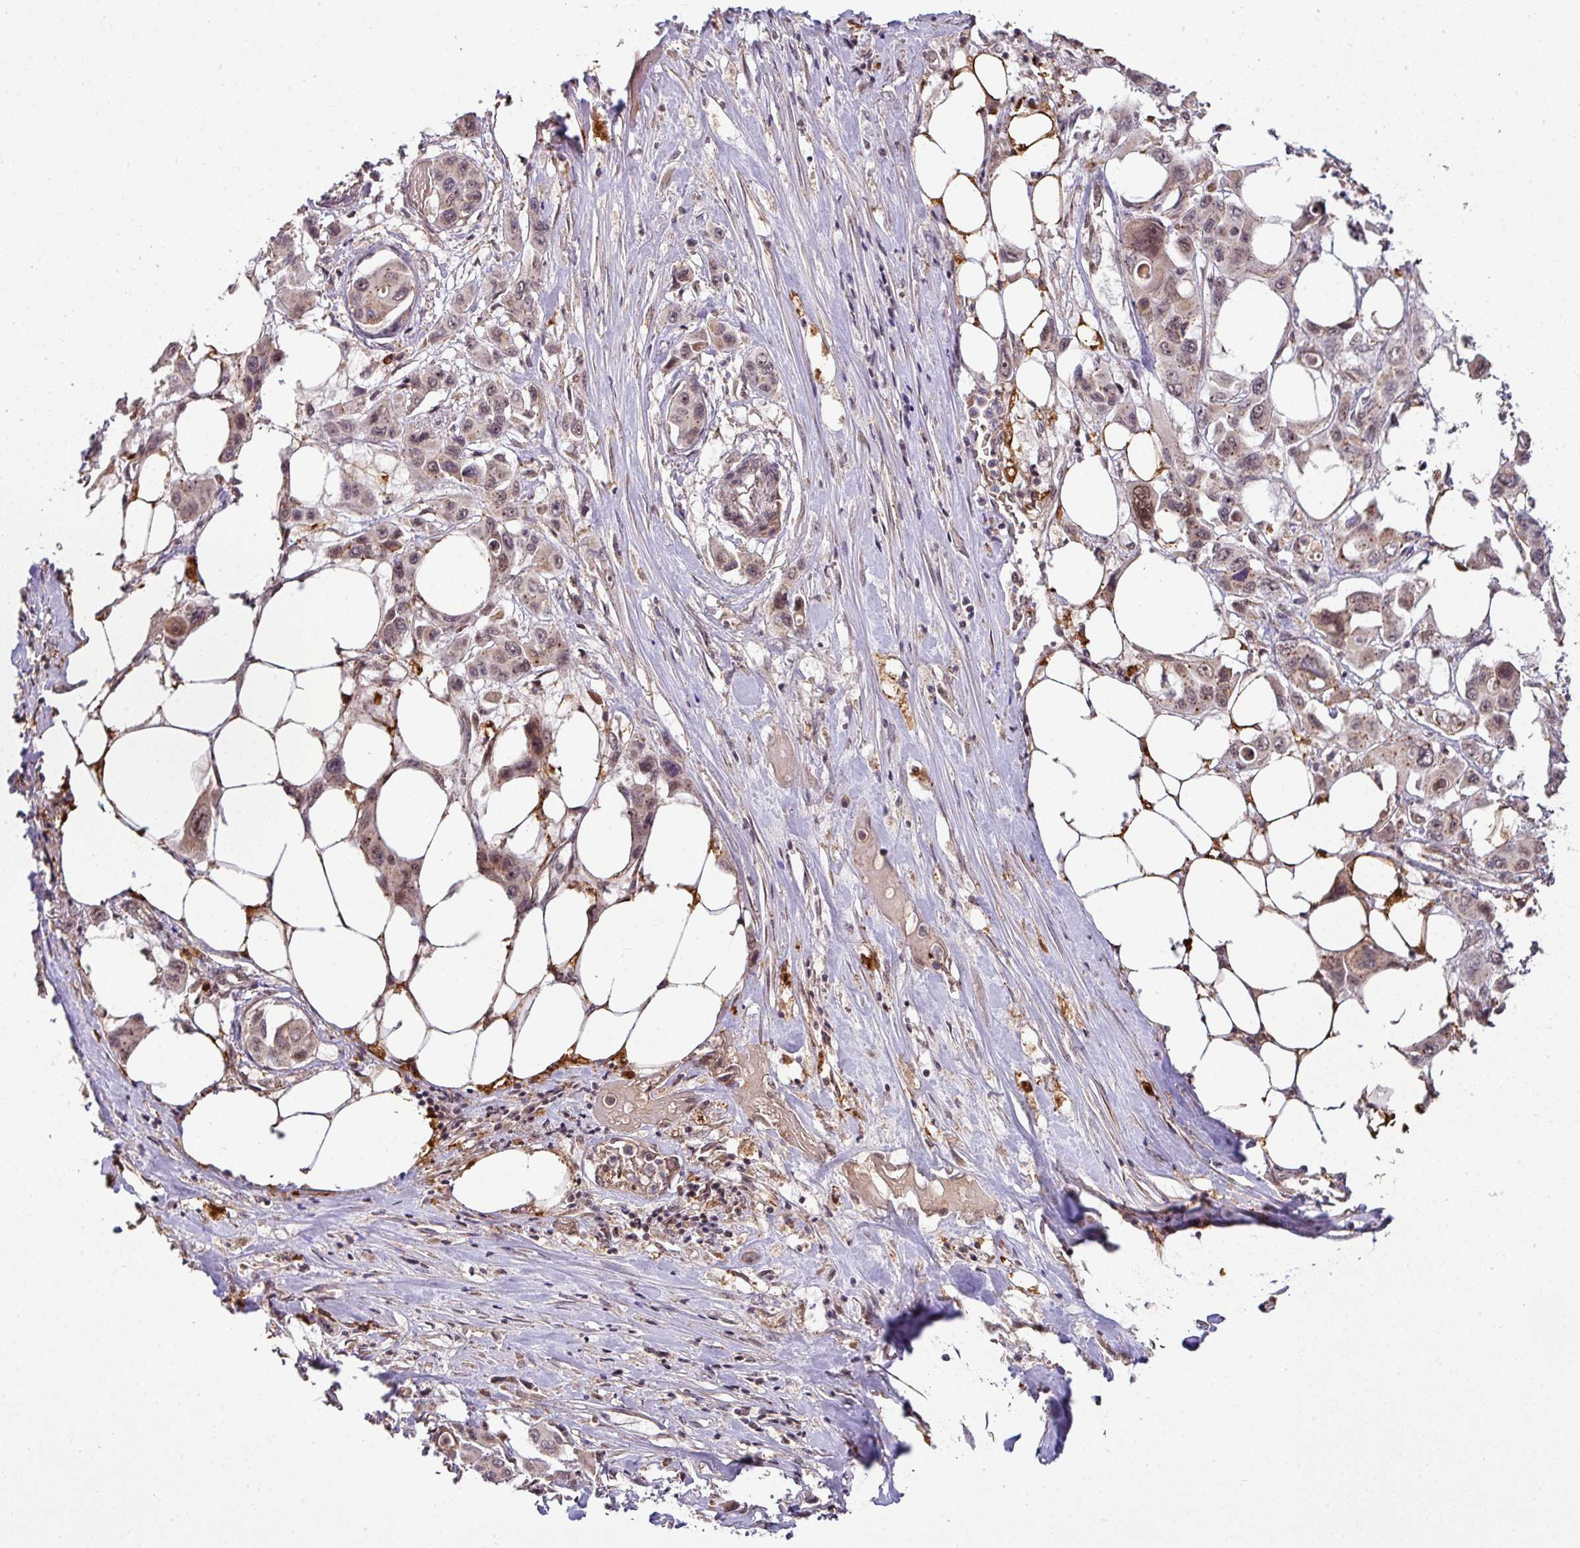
{"staining": {"intensity": "weak", "quantity": ">75%", "location": "nuclear"}, "tissue": "pancreatic cancer", "cell_type": "Tumor cells", "image_type": "cancer", "snomed": [{"axis": "morphology", "description": "Adenocarcinoma, NOS"}, {"axis": "topography", "description": "Pancreas"}], "caption": "Adenocarcinoma (pancreatic) tissue exhibits weak nuclear staining in about >75% of tumor cells, visualized by immunohistochemistry.", "gene": "PHF23", "patient": {"sex": "male", "age": 92}}